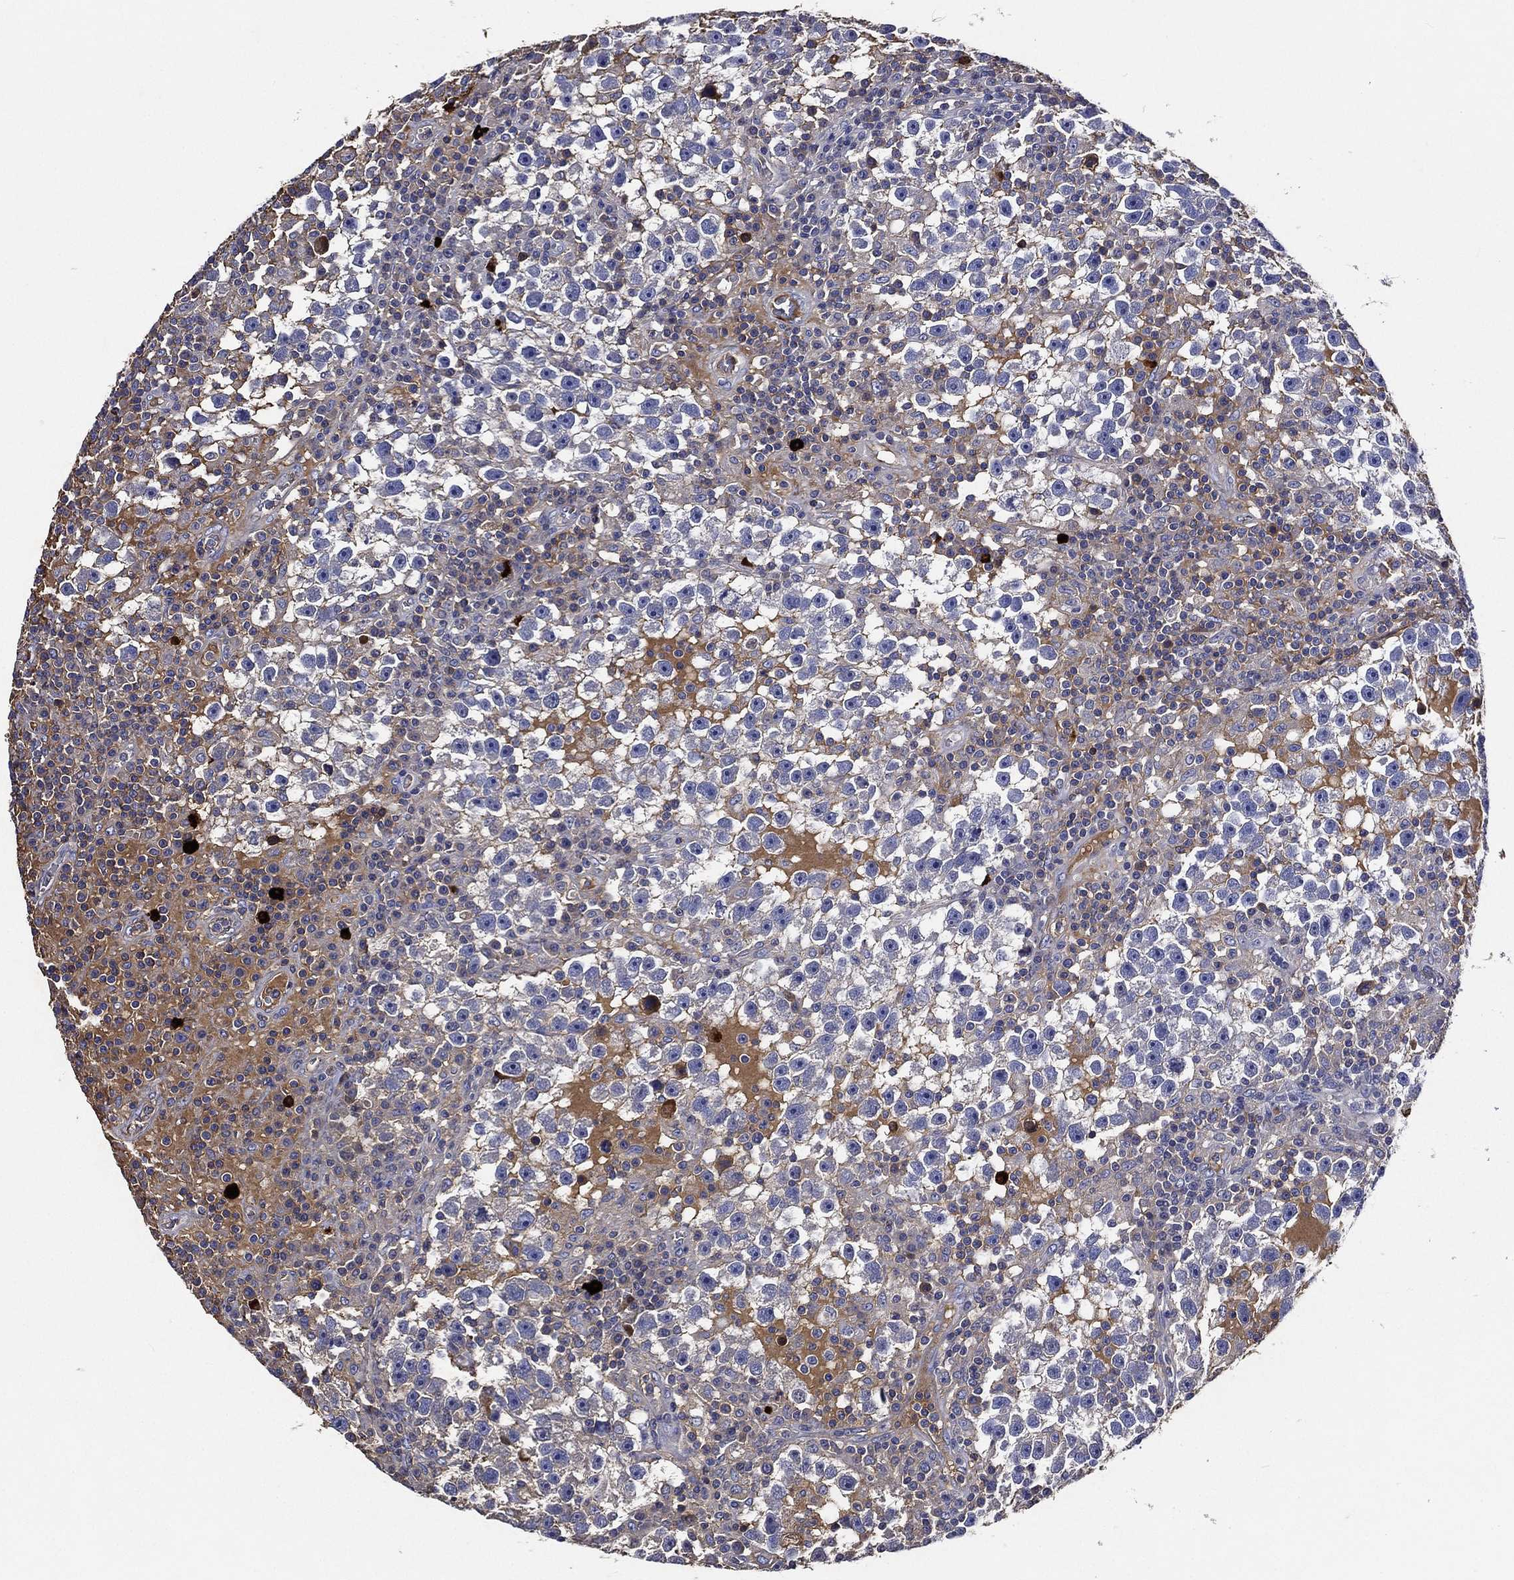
{"staining": {"intensity": "negative", "quantity": "none", "location": "none"}, "tissue": "testis cancer", "cell_type": "Tumor cells", "image_type": "cancer", "snomed": [{"axis": "morphology", "description": "Seminoma, NOS"}, {"axis": "topography", "description": "Testis"}], "caption": "Tumor cells are negative for protein expression in human seminoma (testis).", "gene": "TMPRSS11D", "patient": {"sex": "male", "age": 47}}